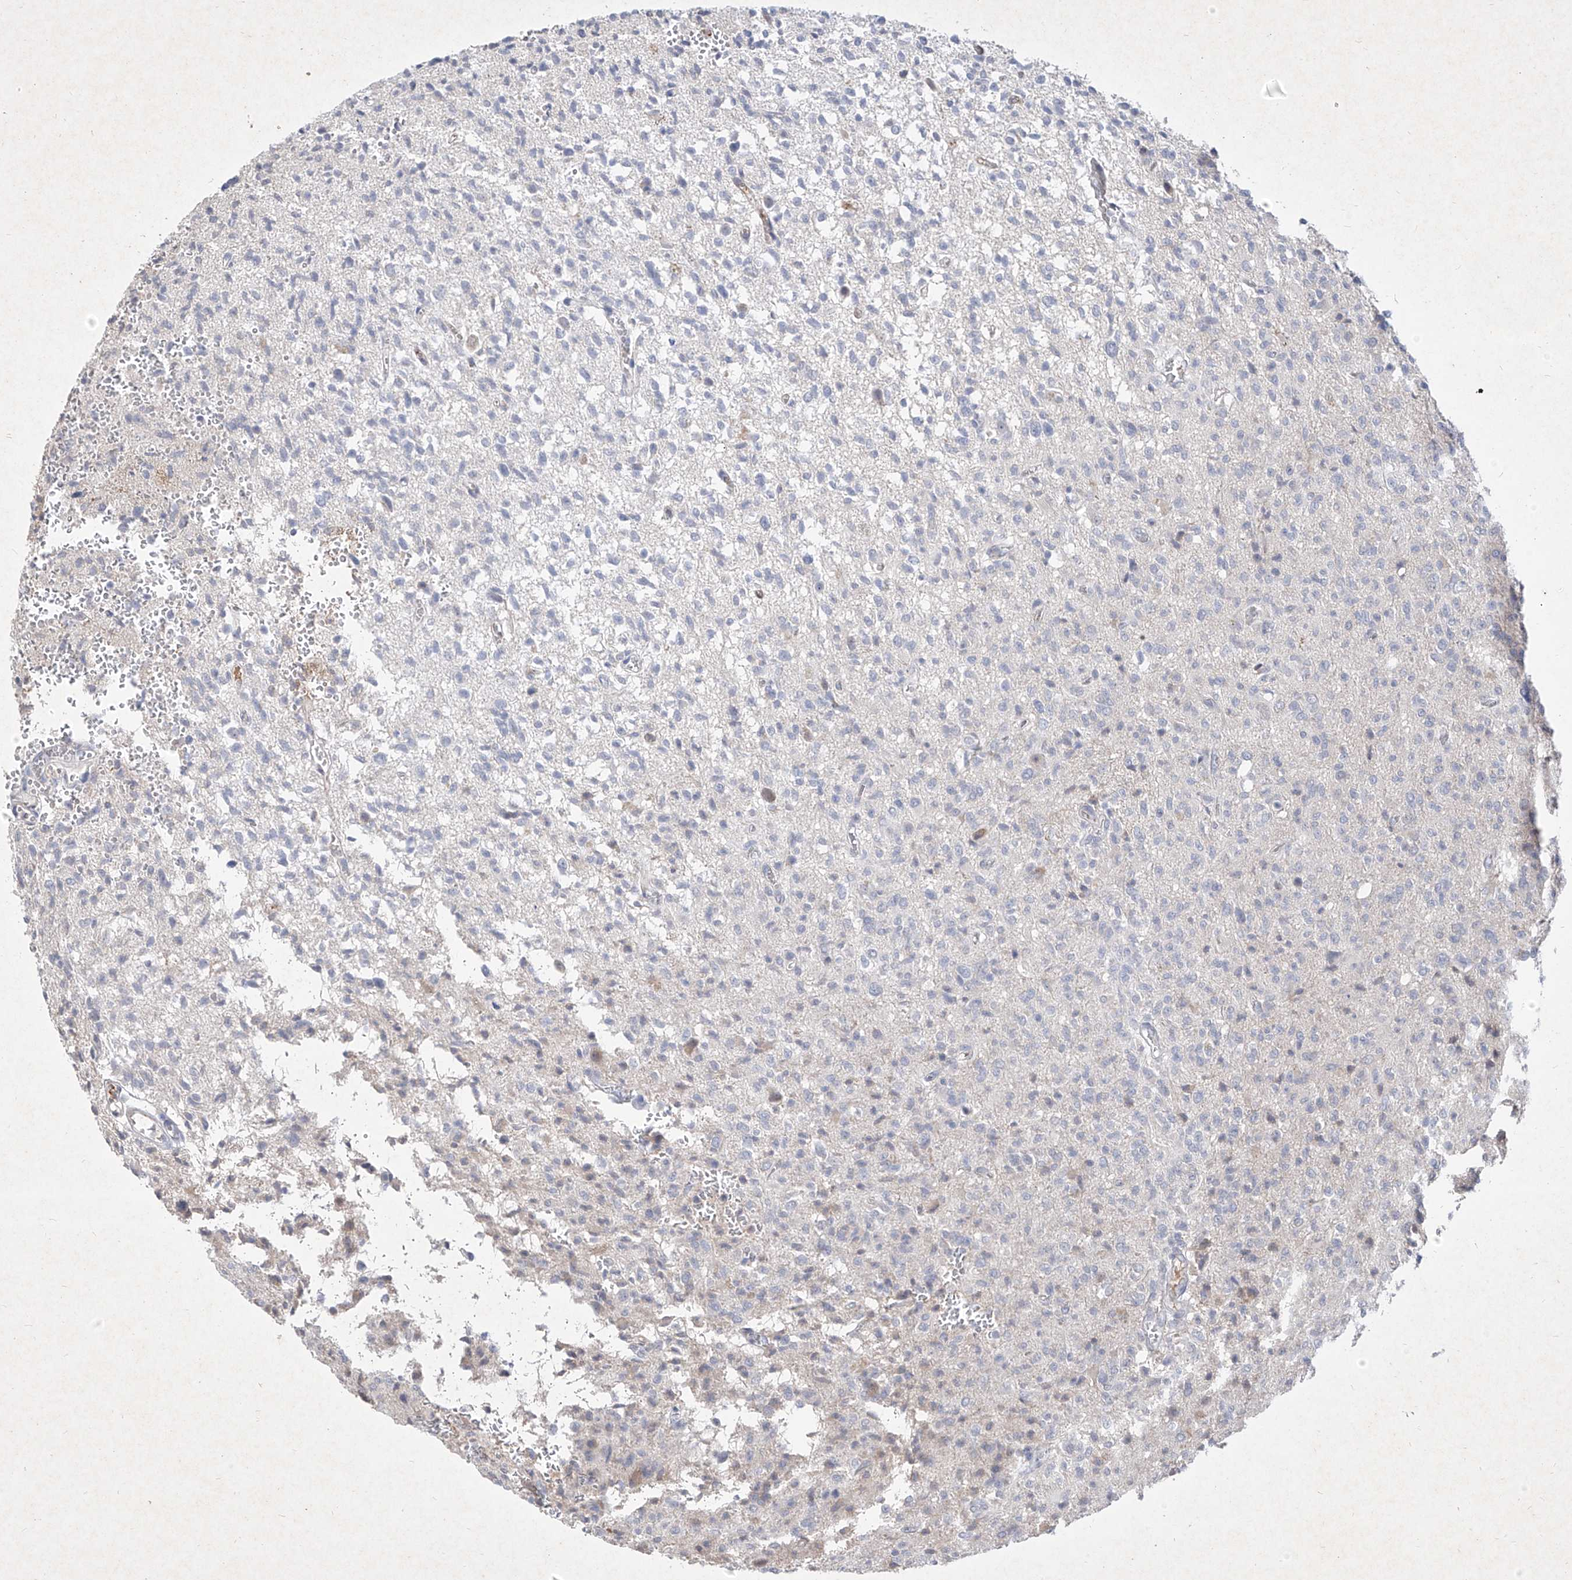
{"staining": {"intensity": "negative", "quantity": "none", "location": "none"}, "tissue": "glioma", "cell_type": "Tumor cells", "image_type": "cancer", "snomed": [{"axis": "morphology", "description": "Glioma, malignant, High grade"}, {"axis": "topography", "description": "Brain"}], "caption": "High-grade glioma (malignant) was stained to show a protein in brown. There is no significant positivity in tumor cells. (DAB (3,3'-diaminobenzidine) immunohistochemistry (IHC) with hematoxylin counter stain).", "gene": "C4A", "patient": {"sex": "female", "age": 57}}